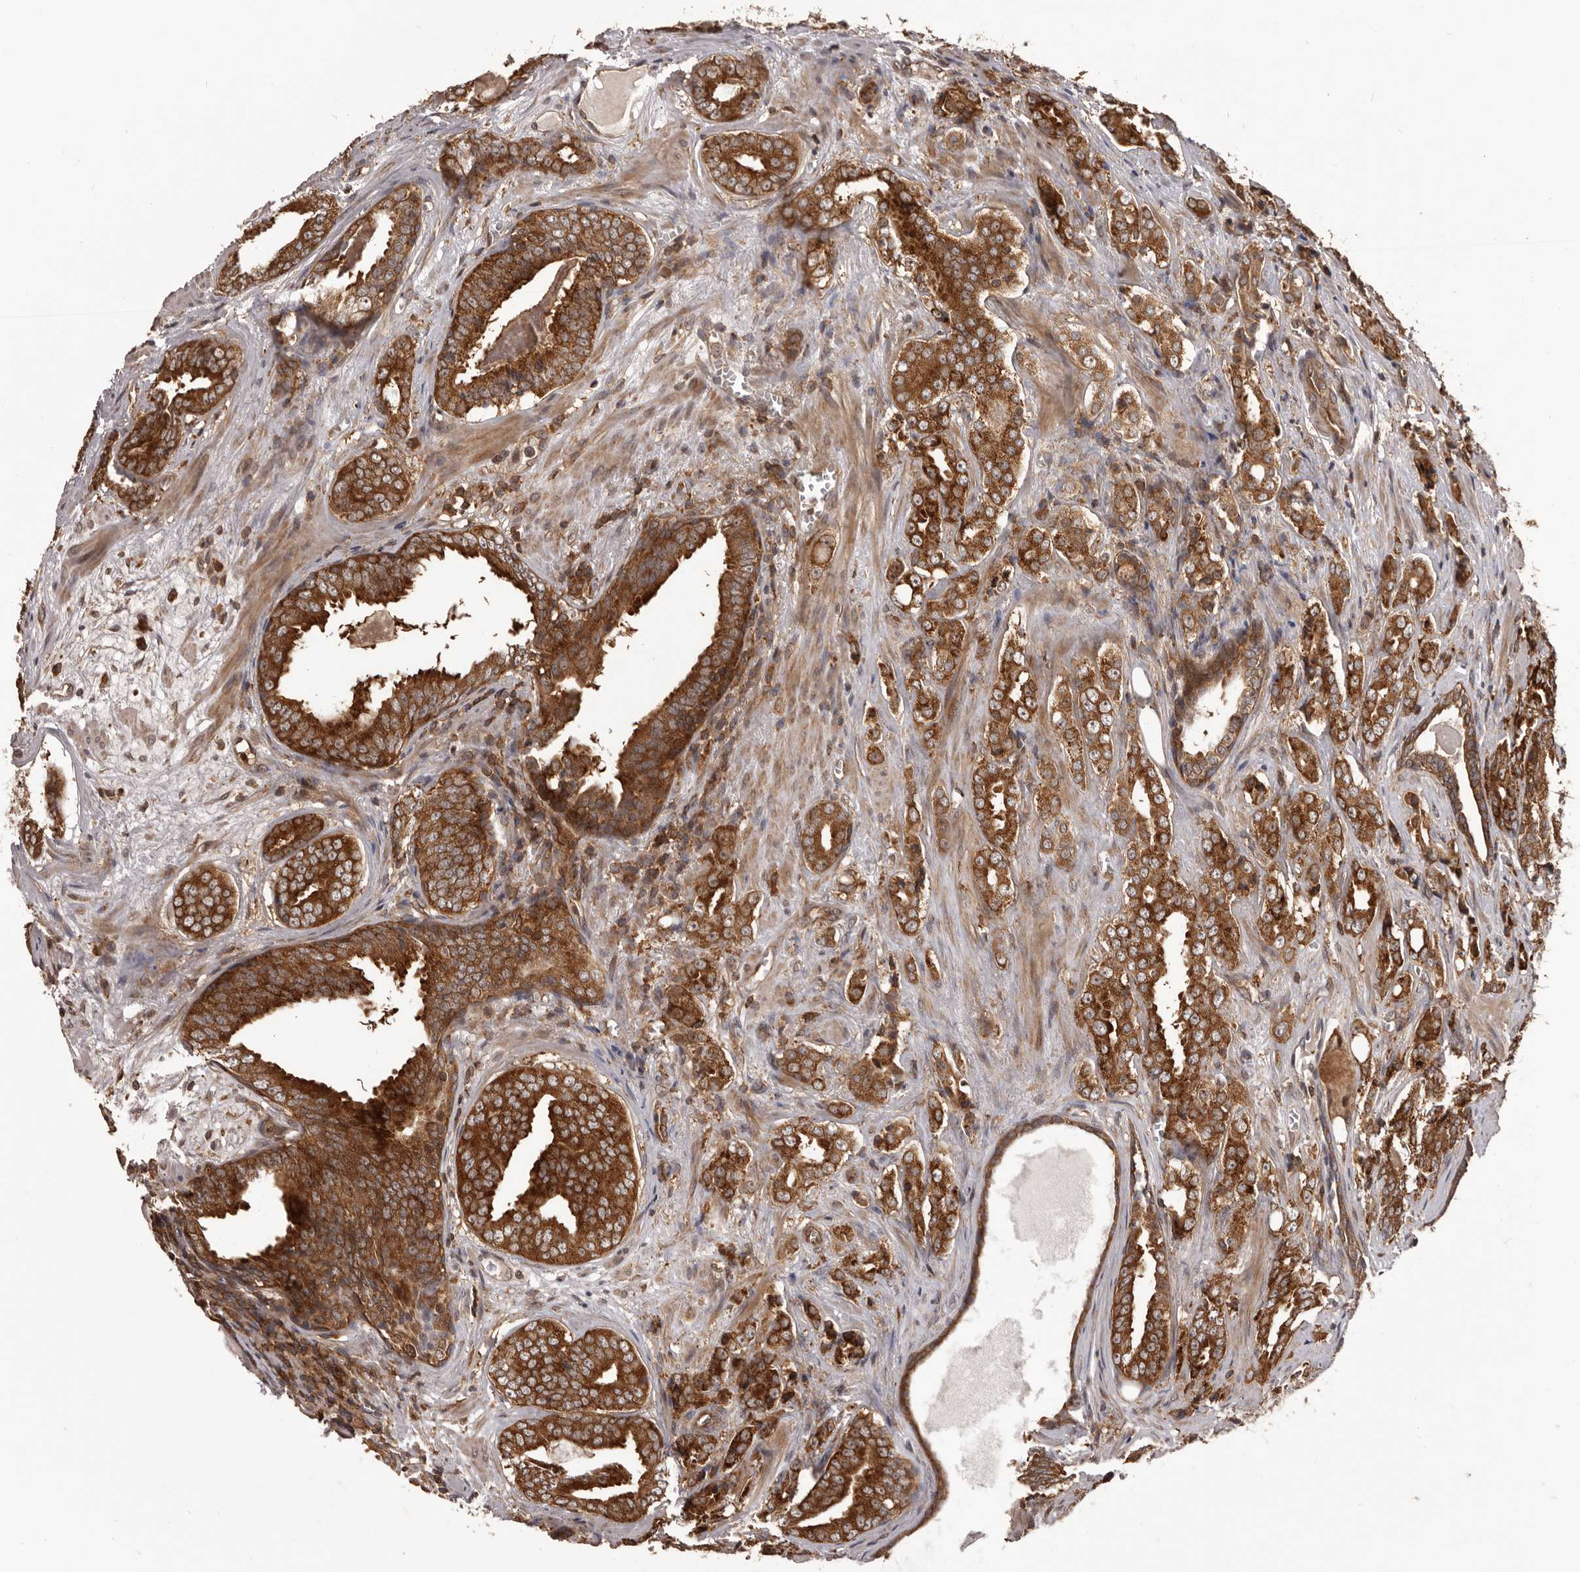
{"staining": {"intensity": "strong", "quantity": ">75%", "location": "cytoplasmic/membranous"}, "tissue": "prostate cancer", "cell_type": "Tumor cells", "image_type": "cancer", "snomed": [{"axis": "morphology", "description": "Adenocarcinoma, Medium grade"}, {"axis": "topography", "description": "Prostate"}], "caption": "Immunohistochemistry (IHC) histopathology image of neoplastic tissue: human prostate cancer (adenocarcinoma (medium-grade)) stained using immunohistochemistry displays high levels of strong protein expression localized specifically in the cytoplasmic/membranous of tumor cells, appearing as a cytoplasmic/membranous brown color.", "gene": "HBS1L", "patient": {"sex": "male", "age": 79}}